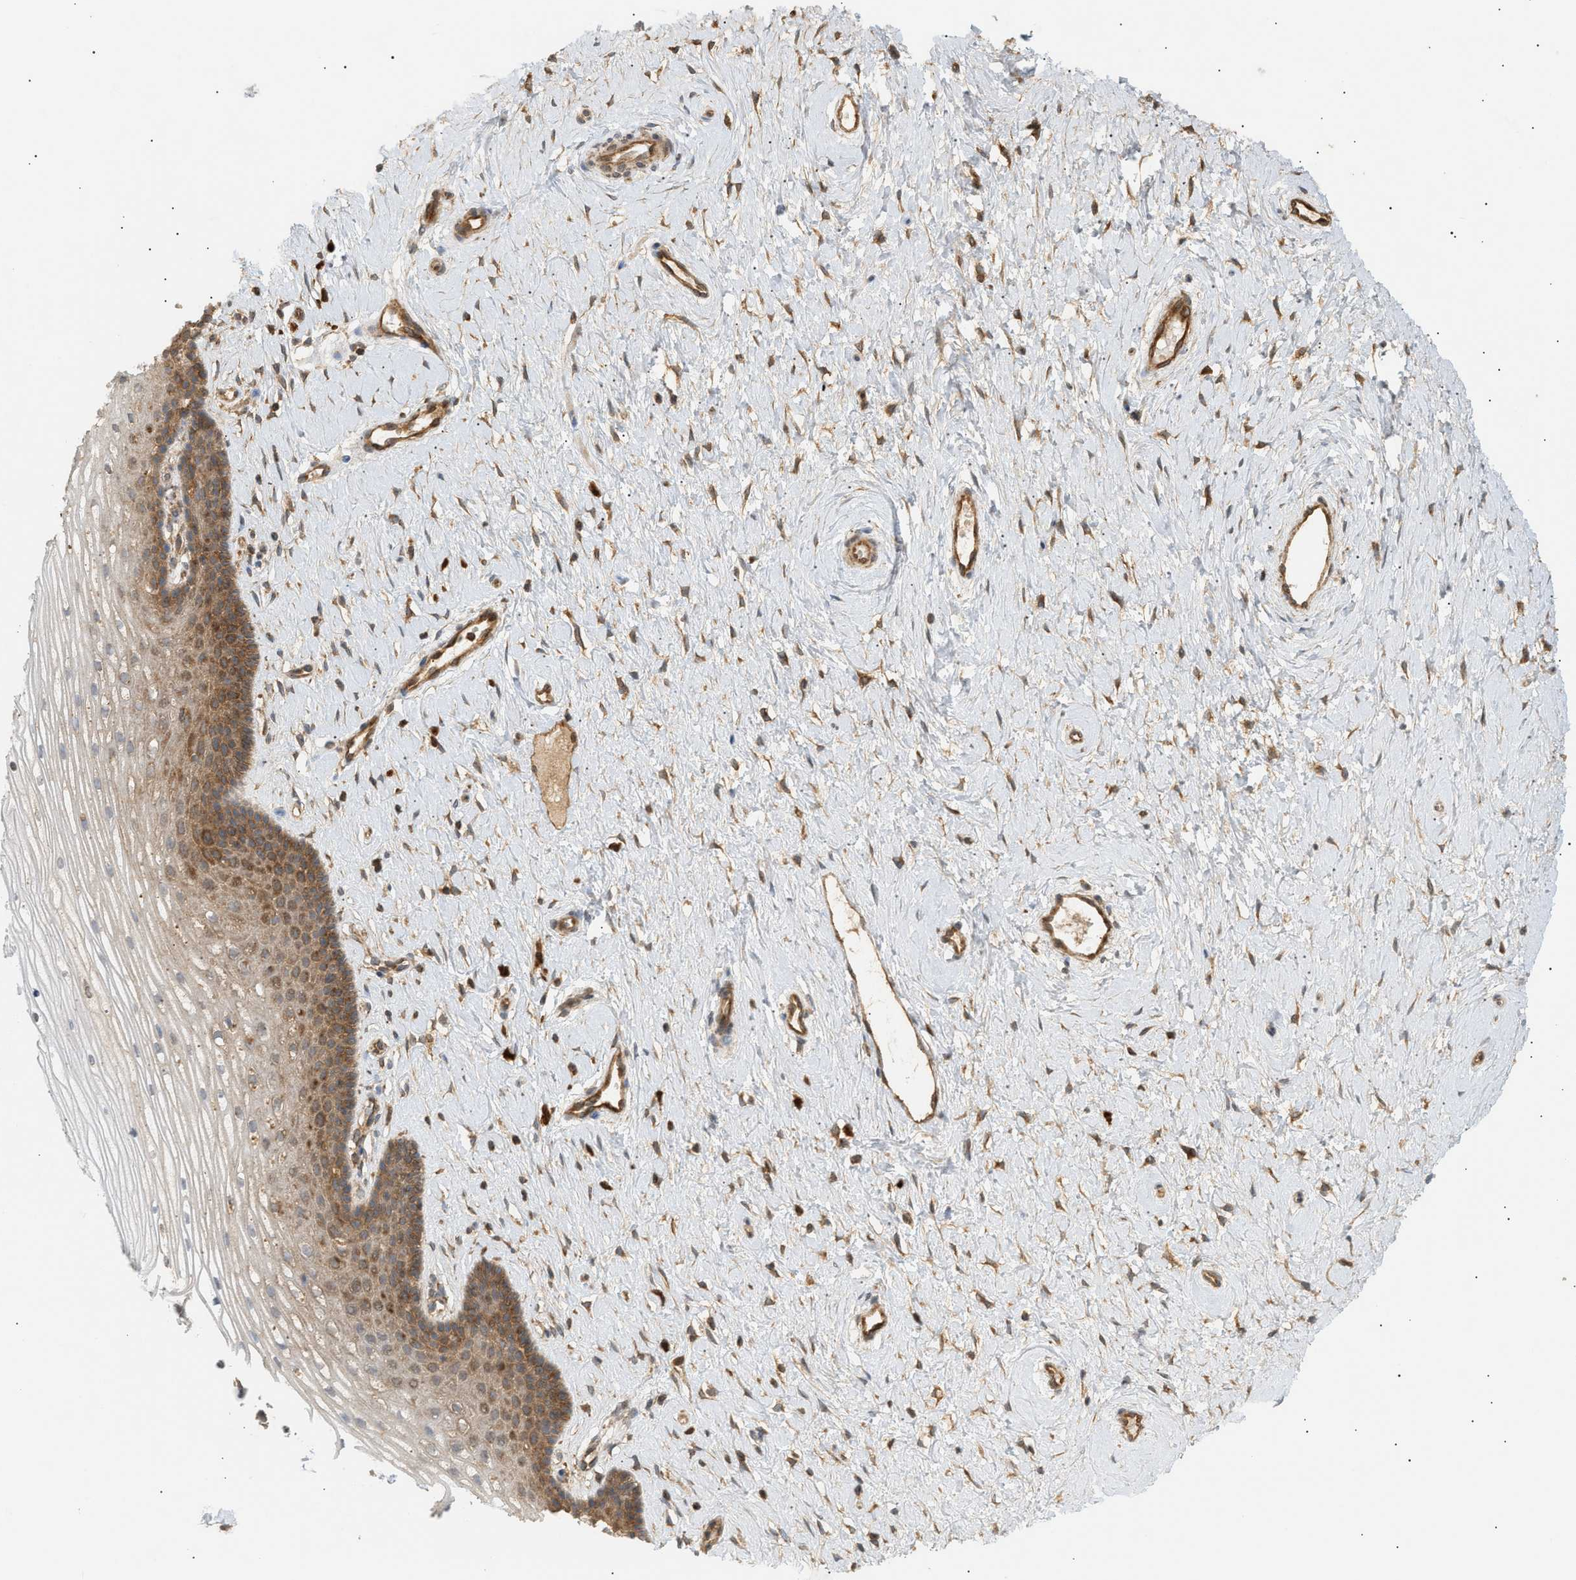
{"staining": {"intensity": "moderate", "quantity": ">75%", "location": "cytoplasmic/membranous"}, "tissue": "cervix", "cell_type": "Squamous epithelial cells", "image_type": "normal", "snomed": [{"axis": "morphology", "description": "Normal tissue, NOS"}, {"axis": "topography", "description": "Cervix"}], "caption": "A medium amount of moderate cytoplasmic/membranous positivity is appreciated in about >75% of squamous epithelial cells in normal cervix.", "gene": "SHC1", "patient": {"sex": "female", "age": 39}}